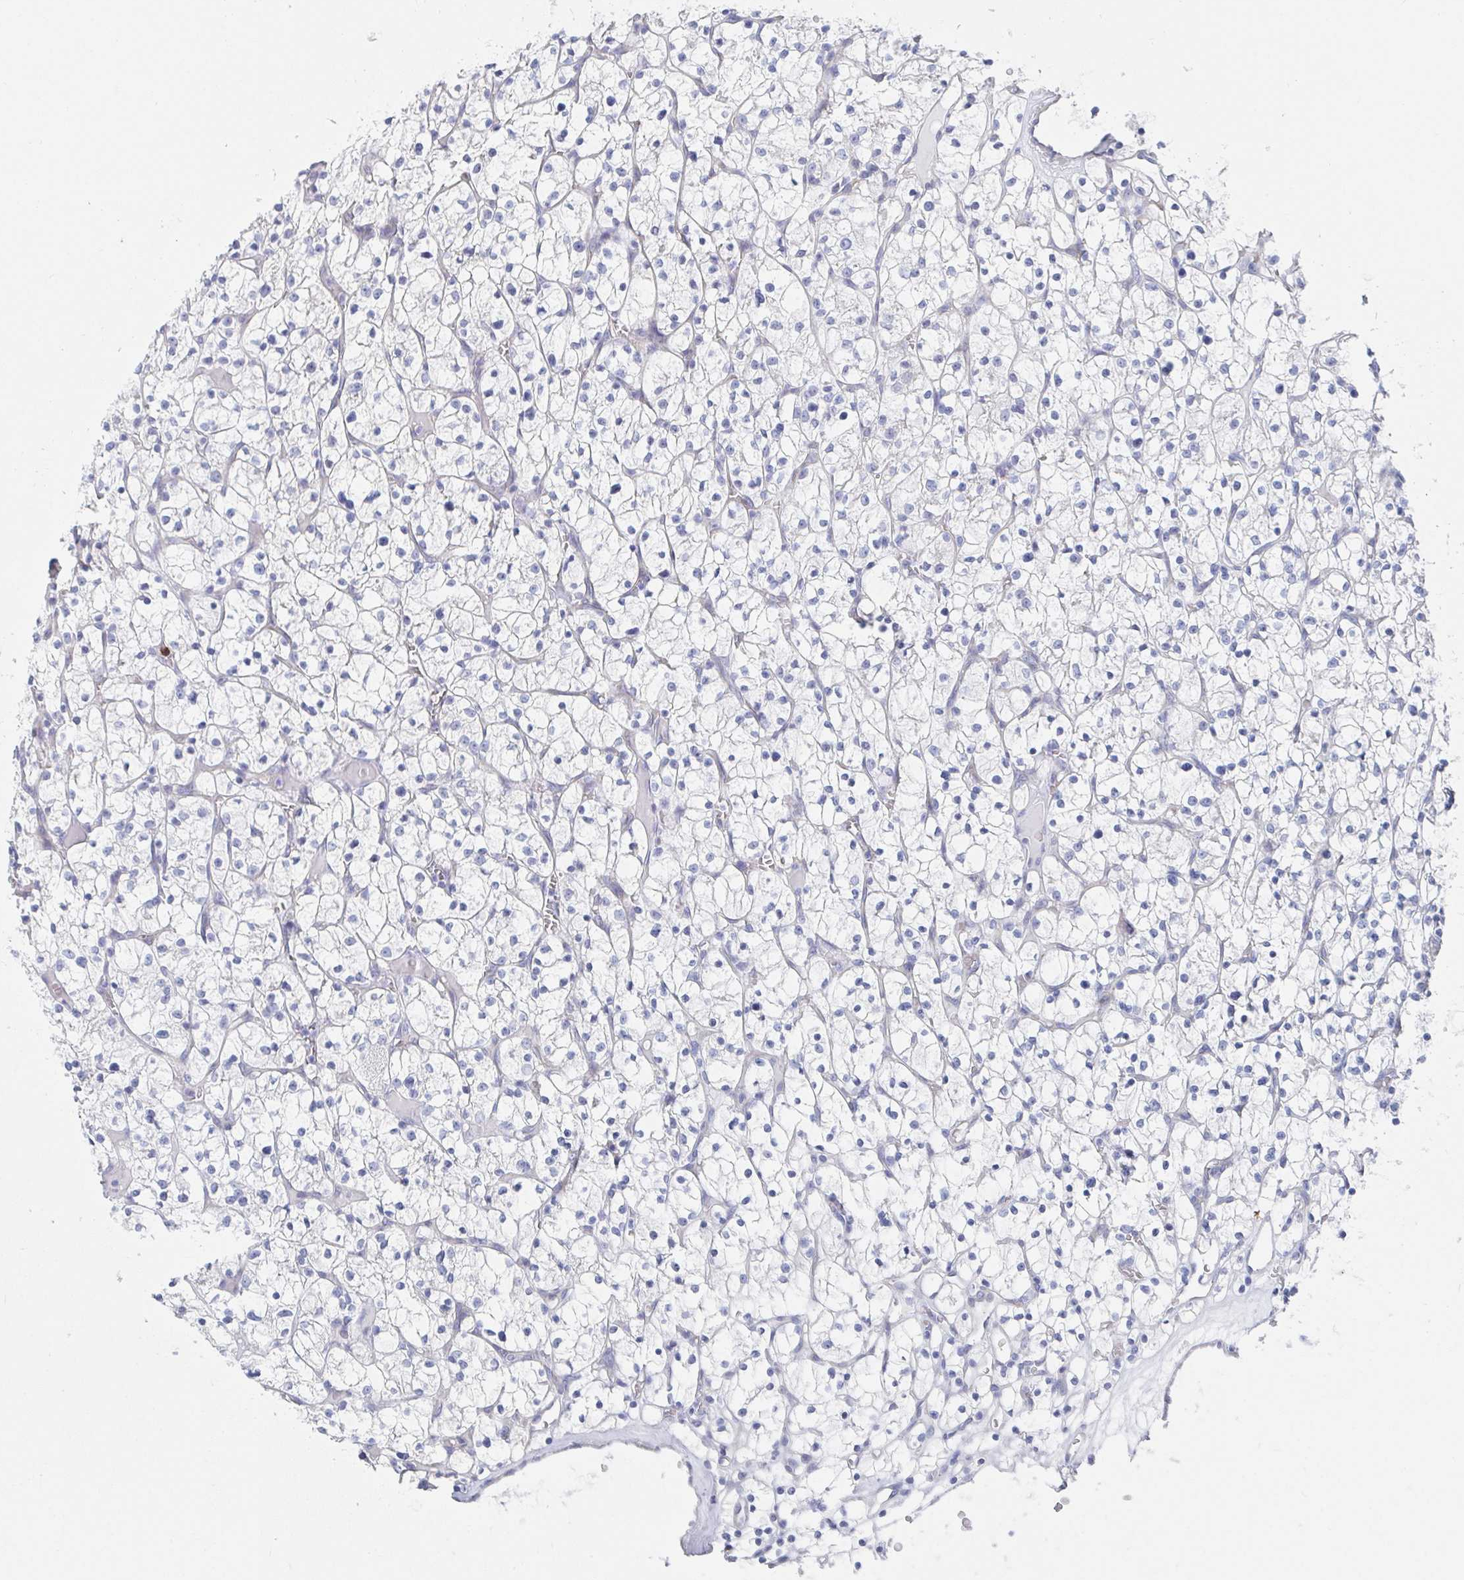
{"staining": {"intensity": "negative", "quantity": "none", "location": "none"}, "tissue": "renal cancer", "cell_type": "Tumor cells", "image_type": "cancer", "snomed": [{"axis": "morphology", "description": "Adenocarcinoma, NOS"}, {"axis": "topography", "description": "Kidney"}], "caption": "Immunohistochemistry photomicrograph of adenocarcinoma (renal) stained for a protein (brown), which exhibits no positivity in tumor cells.", "gene": "PACSIN1", "patient": {"sex": "female", "age": 64}}